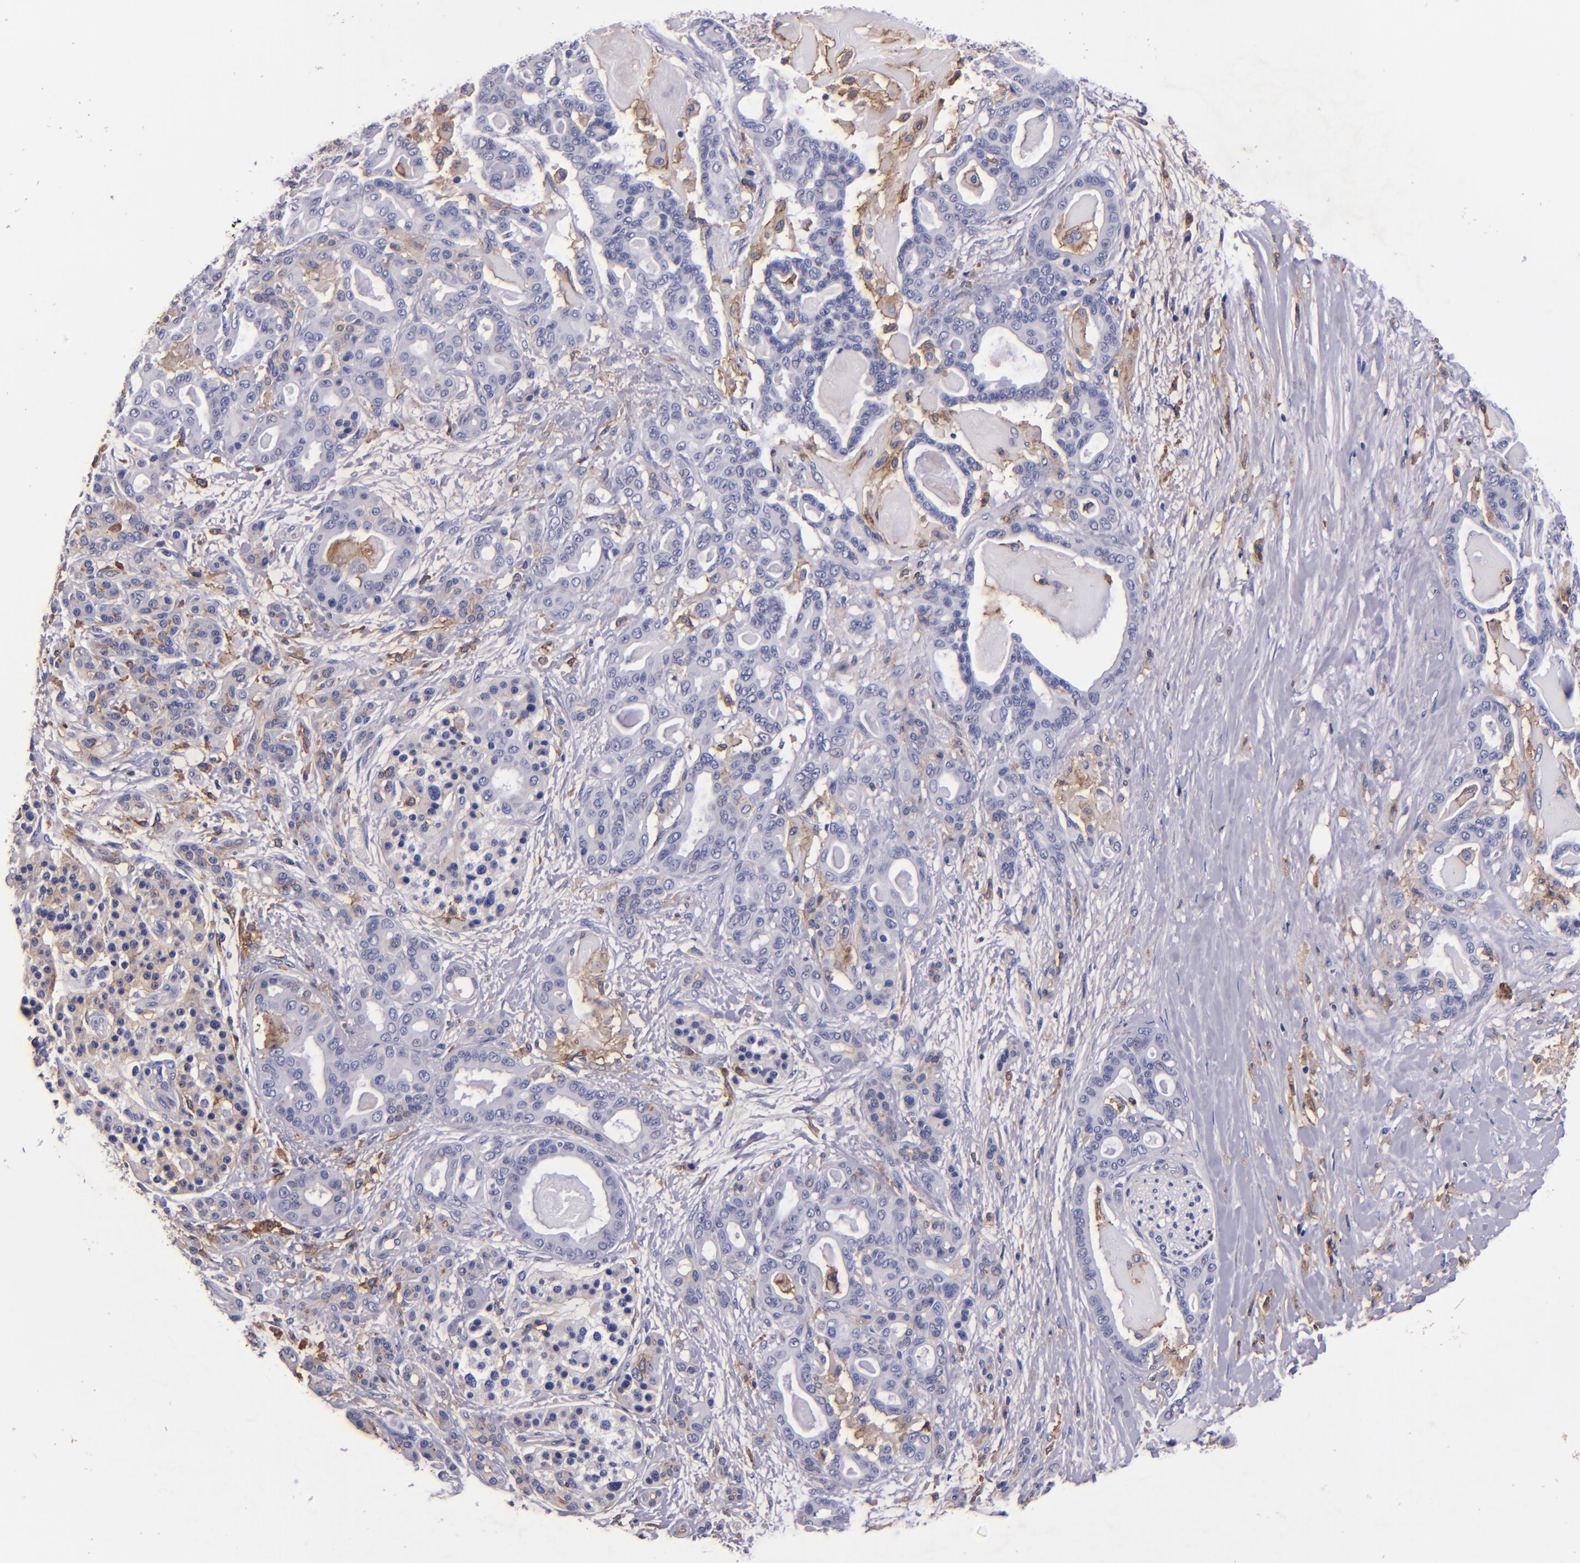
{"staining": {"intensity": "negative", "quantity": "none", "location": "none"}, "tissue": "pancreatic cancer", "cell_type": "Tumor cells", "image_type": "cancer", "snomed": [{"axis": "morphology", "description": "Adenocarcinoma, NOS"}, {"axis": "topography", "description": "Pancreas"}], "caption": "Immunohistochemical staining of adenocarcinoma (pancreatic) exhibits no significant staining in tumor cells.", "gene": "SIRPA", "patient": {"sex": "male", "age": 63}}